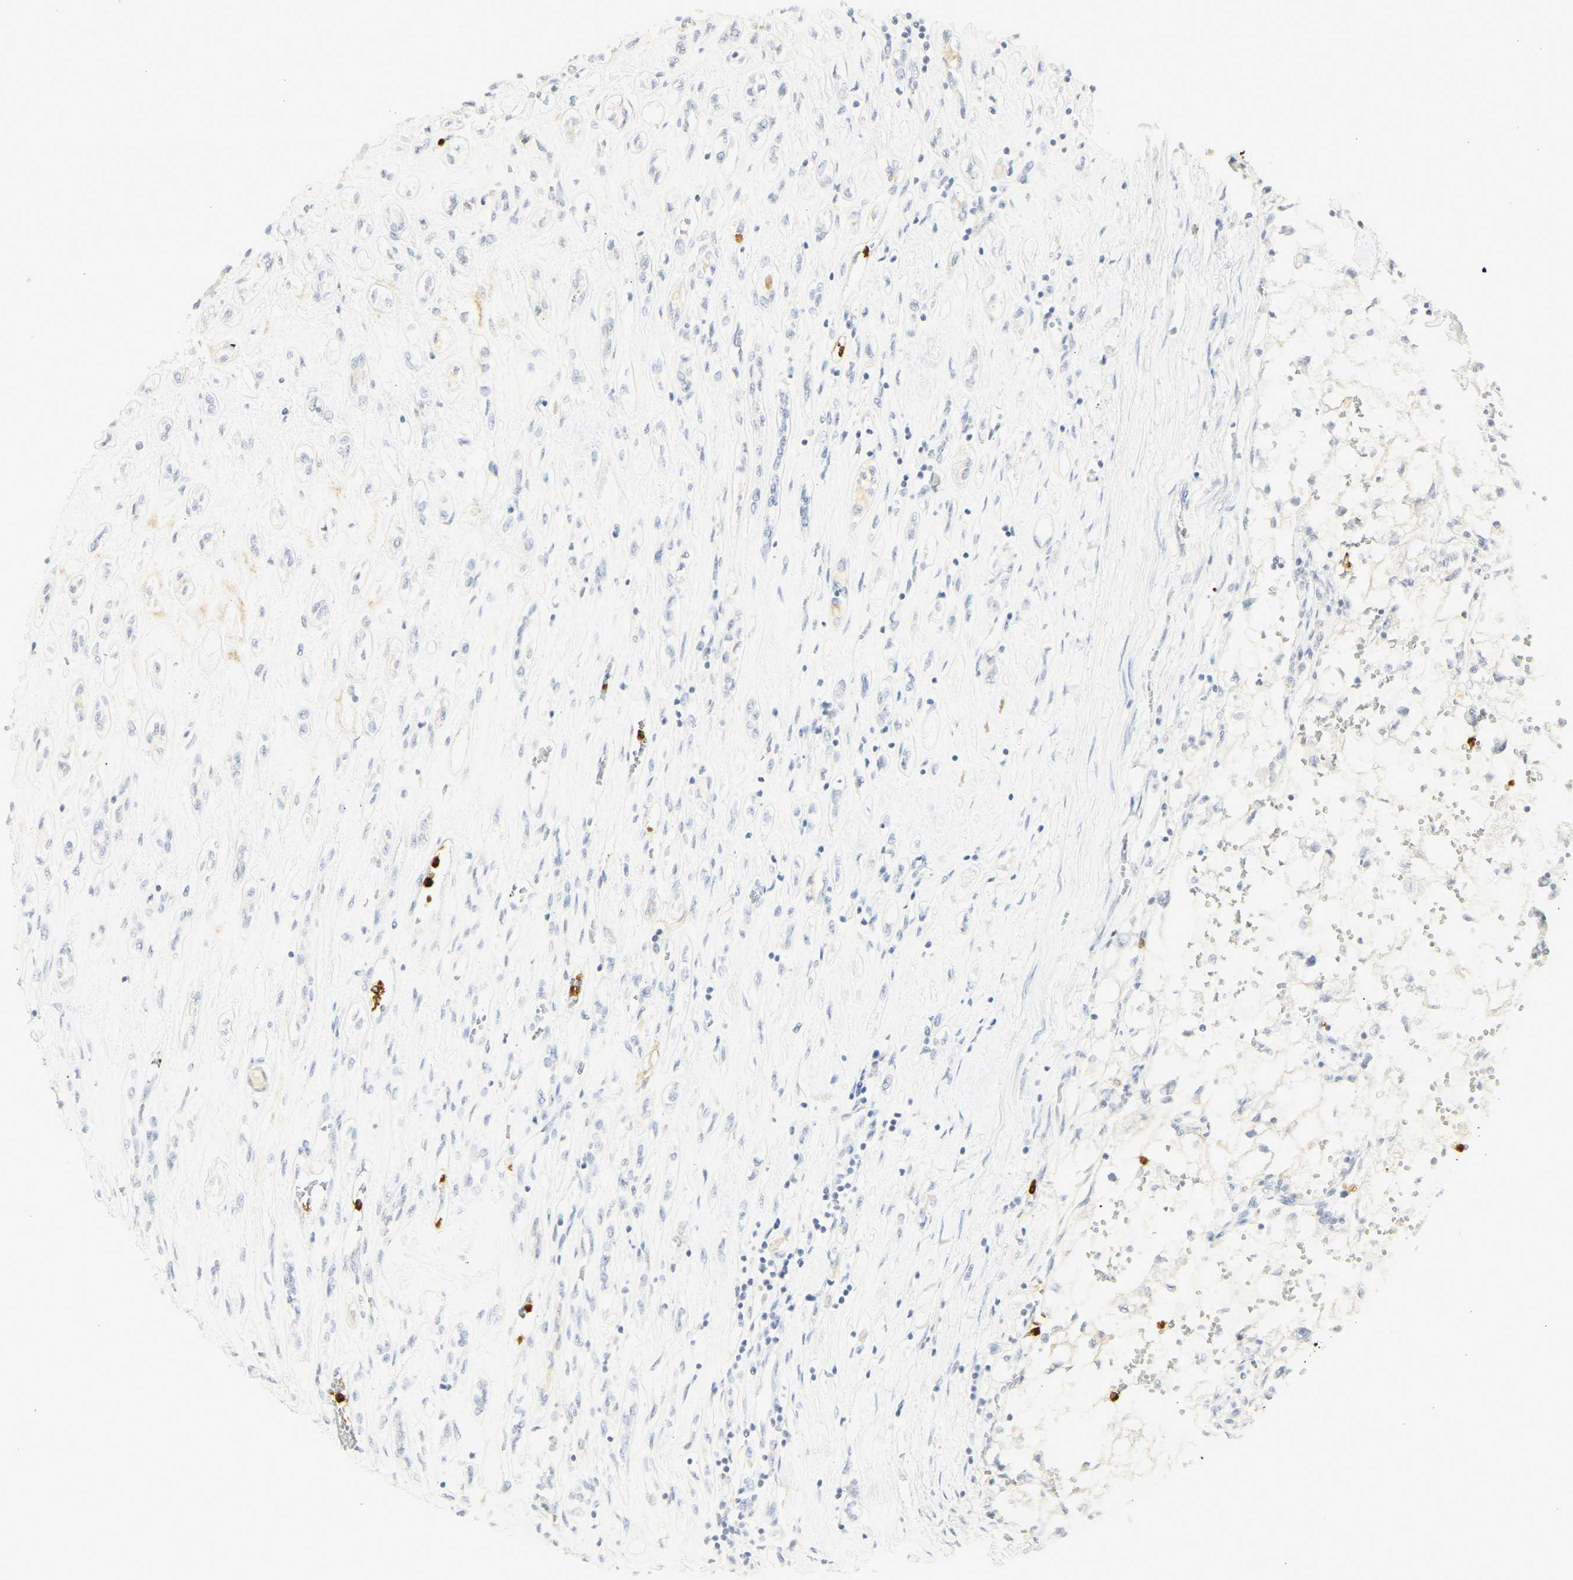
{"staining": {"intensity": "negative", "quantity": "none", "location": "none"}, "tissue": "renal cancer", "cell_type": "Tumor cells", "image_type": "cancer", "snomed": [{"axis": "morphology", "description": "Adenocarcinoma, NOS"}, {"axis": "topography", "description": "Kidney"}], "caption": "Immunohistochemistry (IHC) micrograph of renal cancer (adenocarcinoma) stained for a protein (brown), which displays no positivity in tumor cells.", "gene": "CEACAM5", "patient": {"sex": "female", "age": 70}}